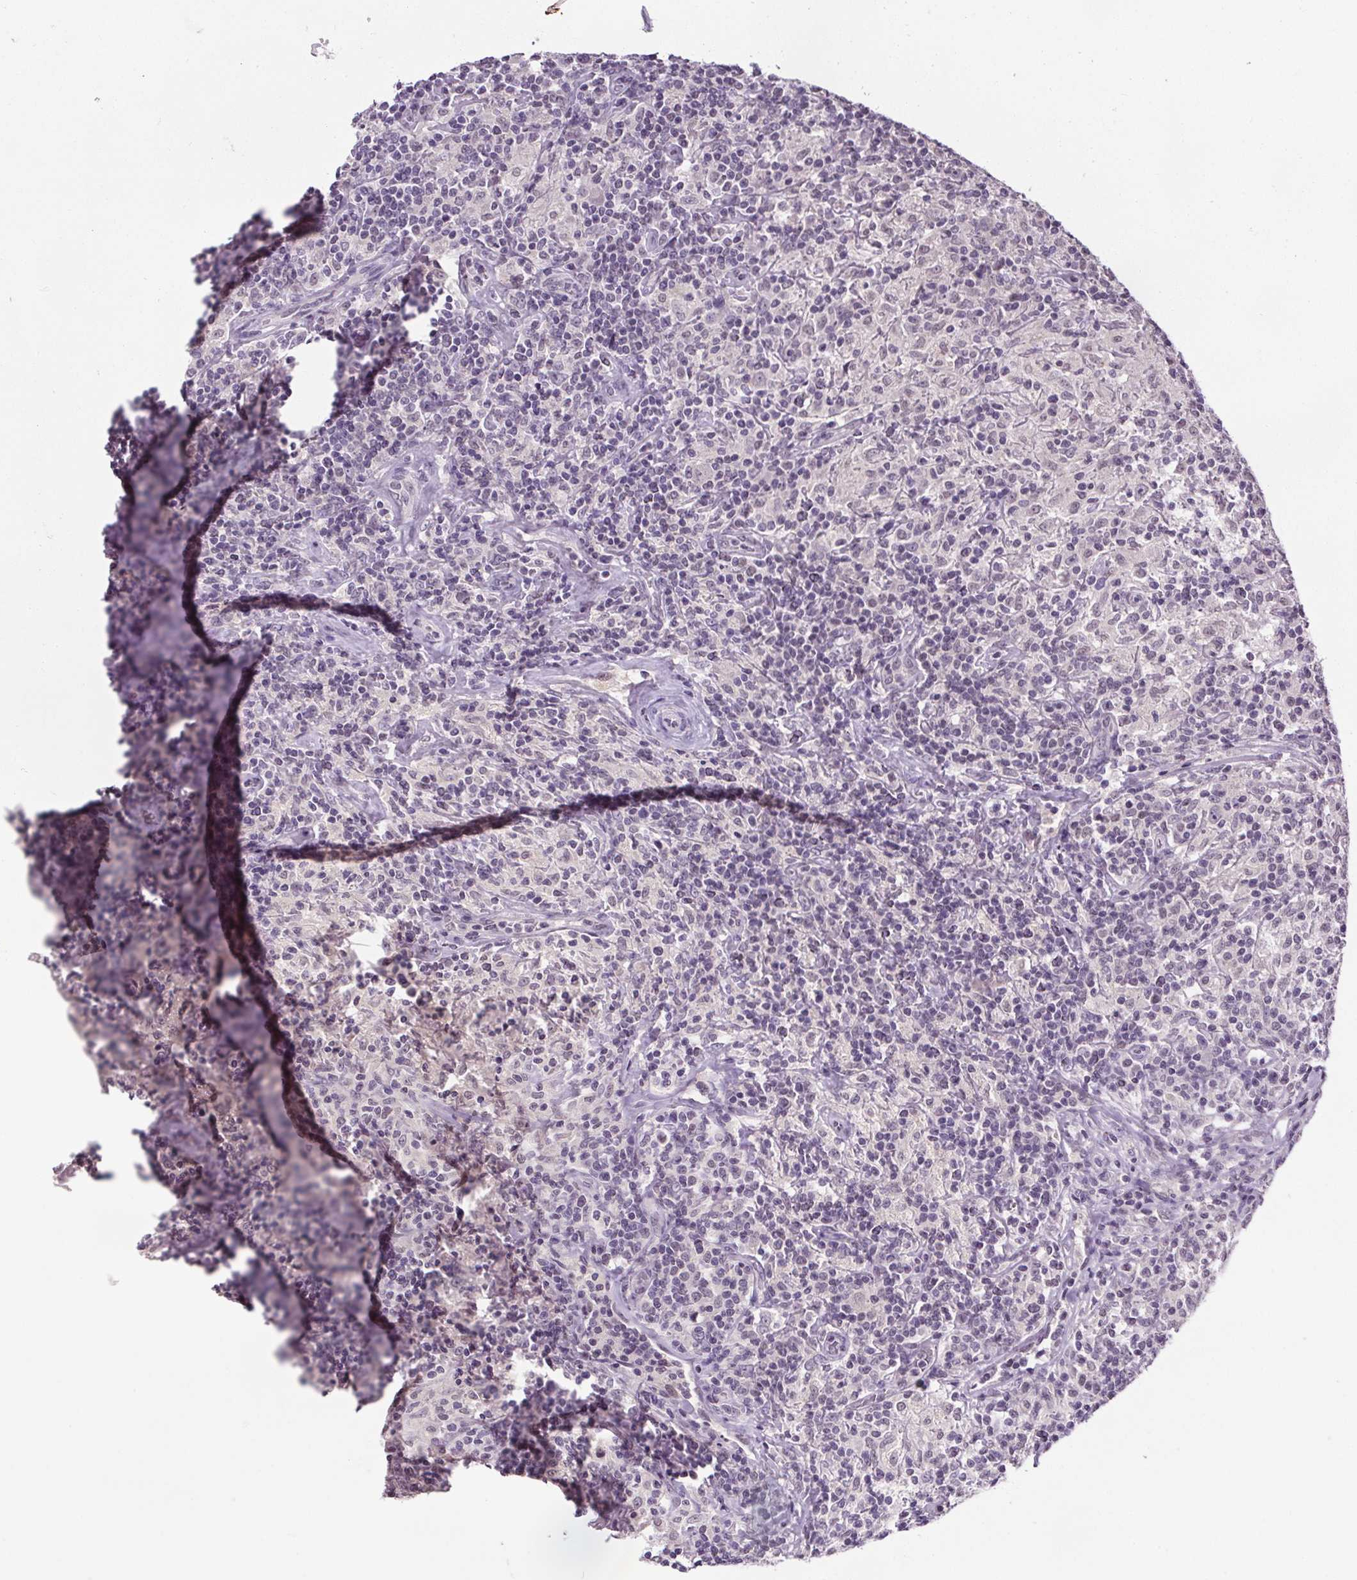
{"staining": {"intensity": "negative", "quantity": "none", "location": "none"}, "tissue": "lymphoma", "cell_type": "Tumor cells", "image_type": "cancer", "snomed": [{"axis": "morphology", "description": "Hodgkin's disease, NOS"}, {"axis": "topography", "description": "Lymph node"}], "caption": "High power microscopy photomicrograph of an immunohistochemistry (IHC) photomicrograph of lymphoma, revealing no significant positivity in tumor cells.", "gene": "SLC2A9", "patient": {"sex": "male", "age": 70}}